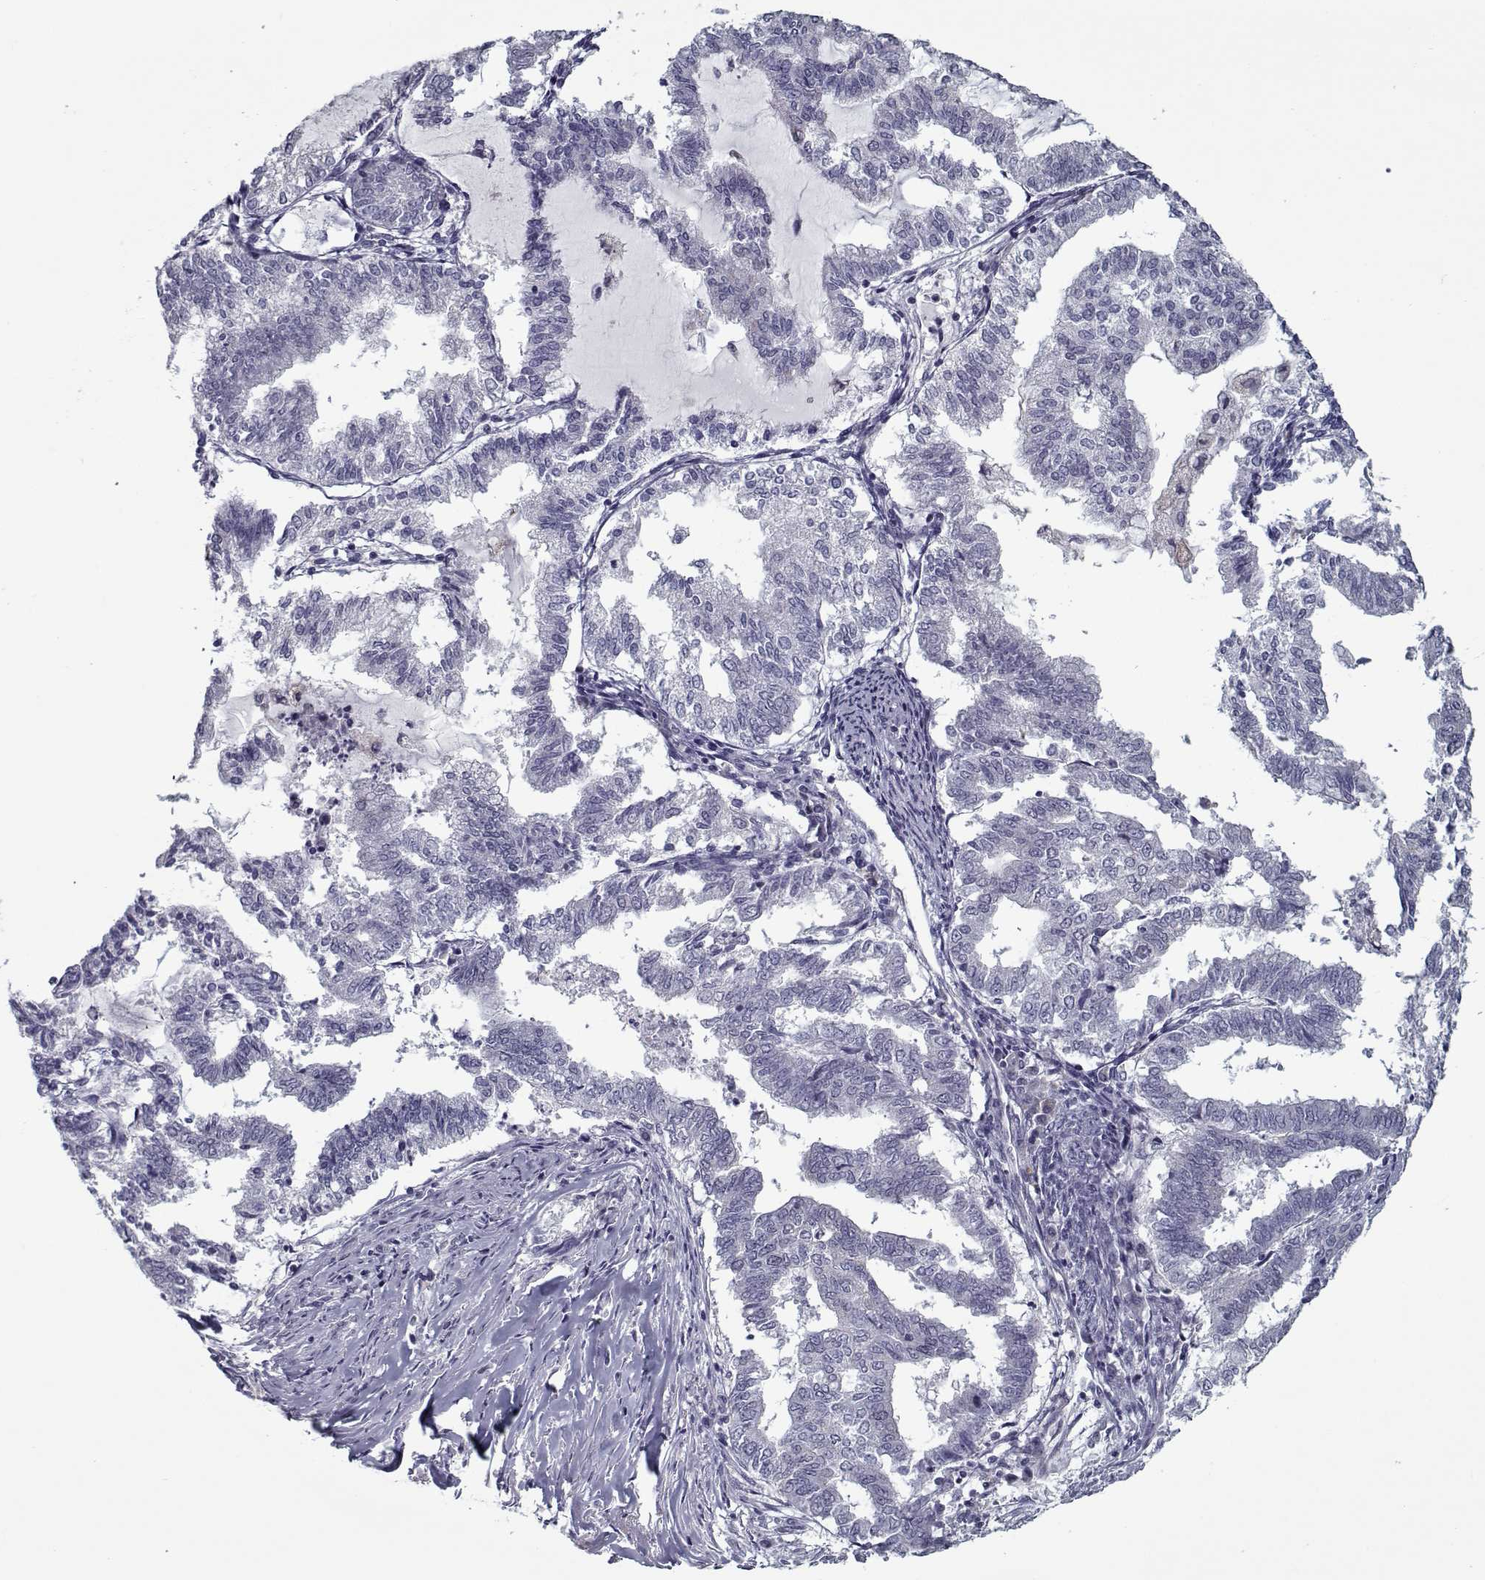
{"staining": {"intensity": "negative", "quantity": "none", "location": "none"}, "tissue": "endometrial cancer", "cell_type": "Tumor cells", "image_type": "cancer", "snomed": [{"axis": "morphology", "description": "Adenocarcinoma, NOS"}, {"axis": "topography", "description": "Endometrium"}], "caption": "Tumor cells show no significant expression in endometrial adenocarcinoma.", "gene": "SEC16B", "patient": {"sex": "female", "age": 79}}